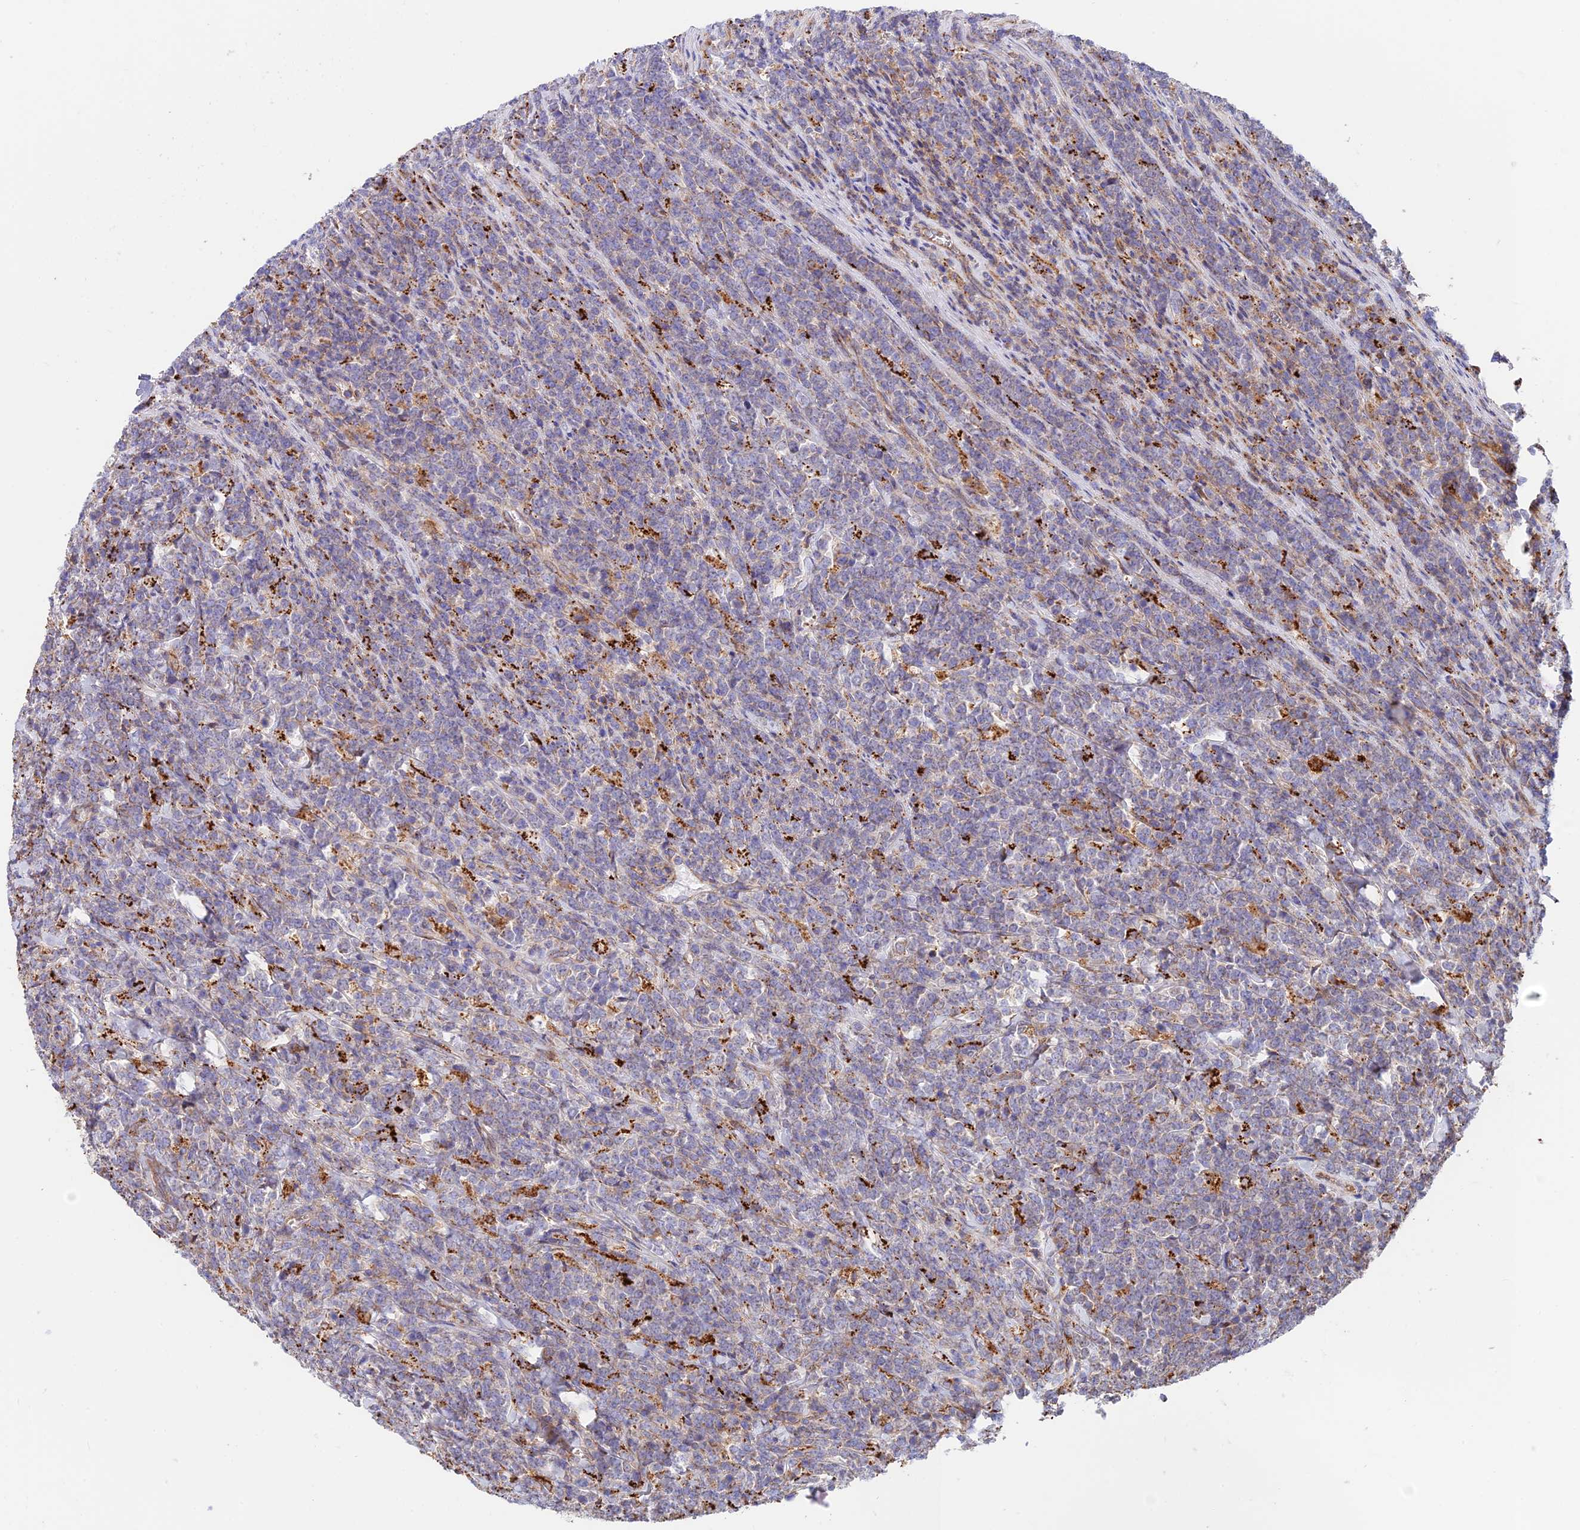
{"staining": {"intensity": "negative", "quantity": "none", "location": "none"}, "tissue": "lymphoma", "cell_type": "Tumor cells", "image_type": "cancer", "snomed": [{"axis": "morphology", "description": "Malignant lymphoma, non-Hodgkin's type, High grade"}, {"axis": "topography", "description": "Small intestine"}], "caption": "Tumor cells are negative for brown protein staining in malignant lymphoma, non-Hodgkin's type (high-grade). (Brightfield microscopy of DAB immunohistochemistry (IHC) at high magnification).", "gene": "VPS13C", "patient": {"sex": "male", "age": 8}}